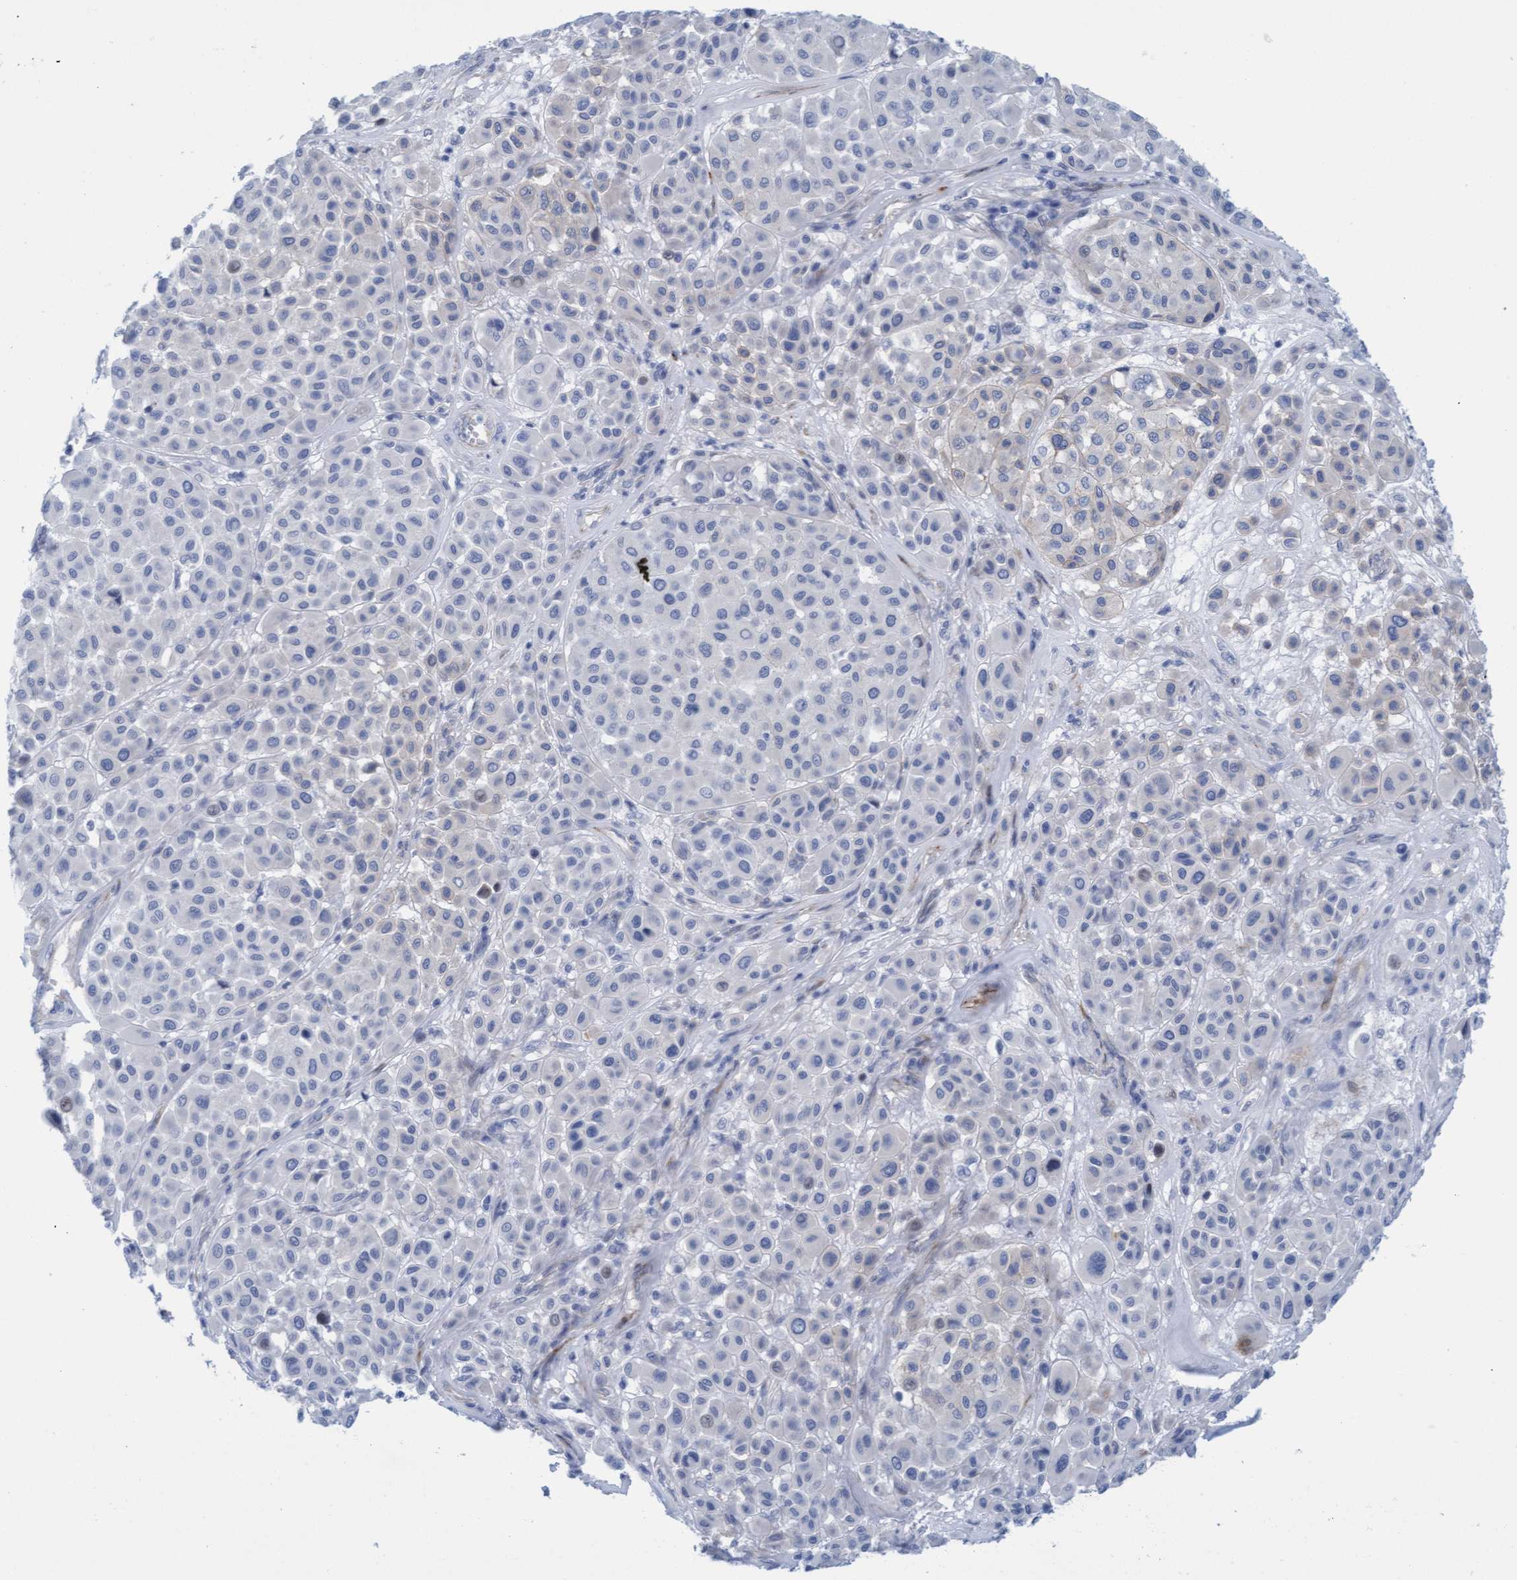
{"staining": {"intensity": "negative", "quantity": "none", "location": "none"}, "tissue": "melanoma", "cell_type": "Tumor cells", "image_type": "cancer", "snomed": [{"axis": "morphology", "description": "Malignant melanoma, Metastatic site"}, {"axis": "topography", "description": "Soft tissue"}], "caption": "DAB (3,3'-diaminobenzidine) immunohistochemical staining of malignant melanoma (metastatic site) exhibits no significant positivity in tumor cells. (Stains: DAB (3,3'-diaminobenzidine) immunohistochemistry with hematoxylin counter stain, Microscopy: brightfield microscopy at high magnification).", "gene": "MTFR1", "patient": {"sex": "male", "age": 41}}